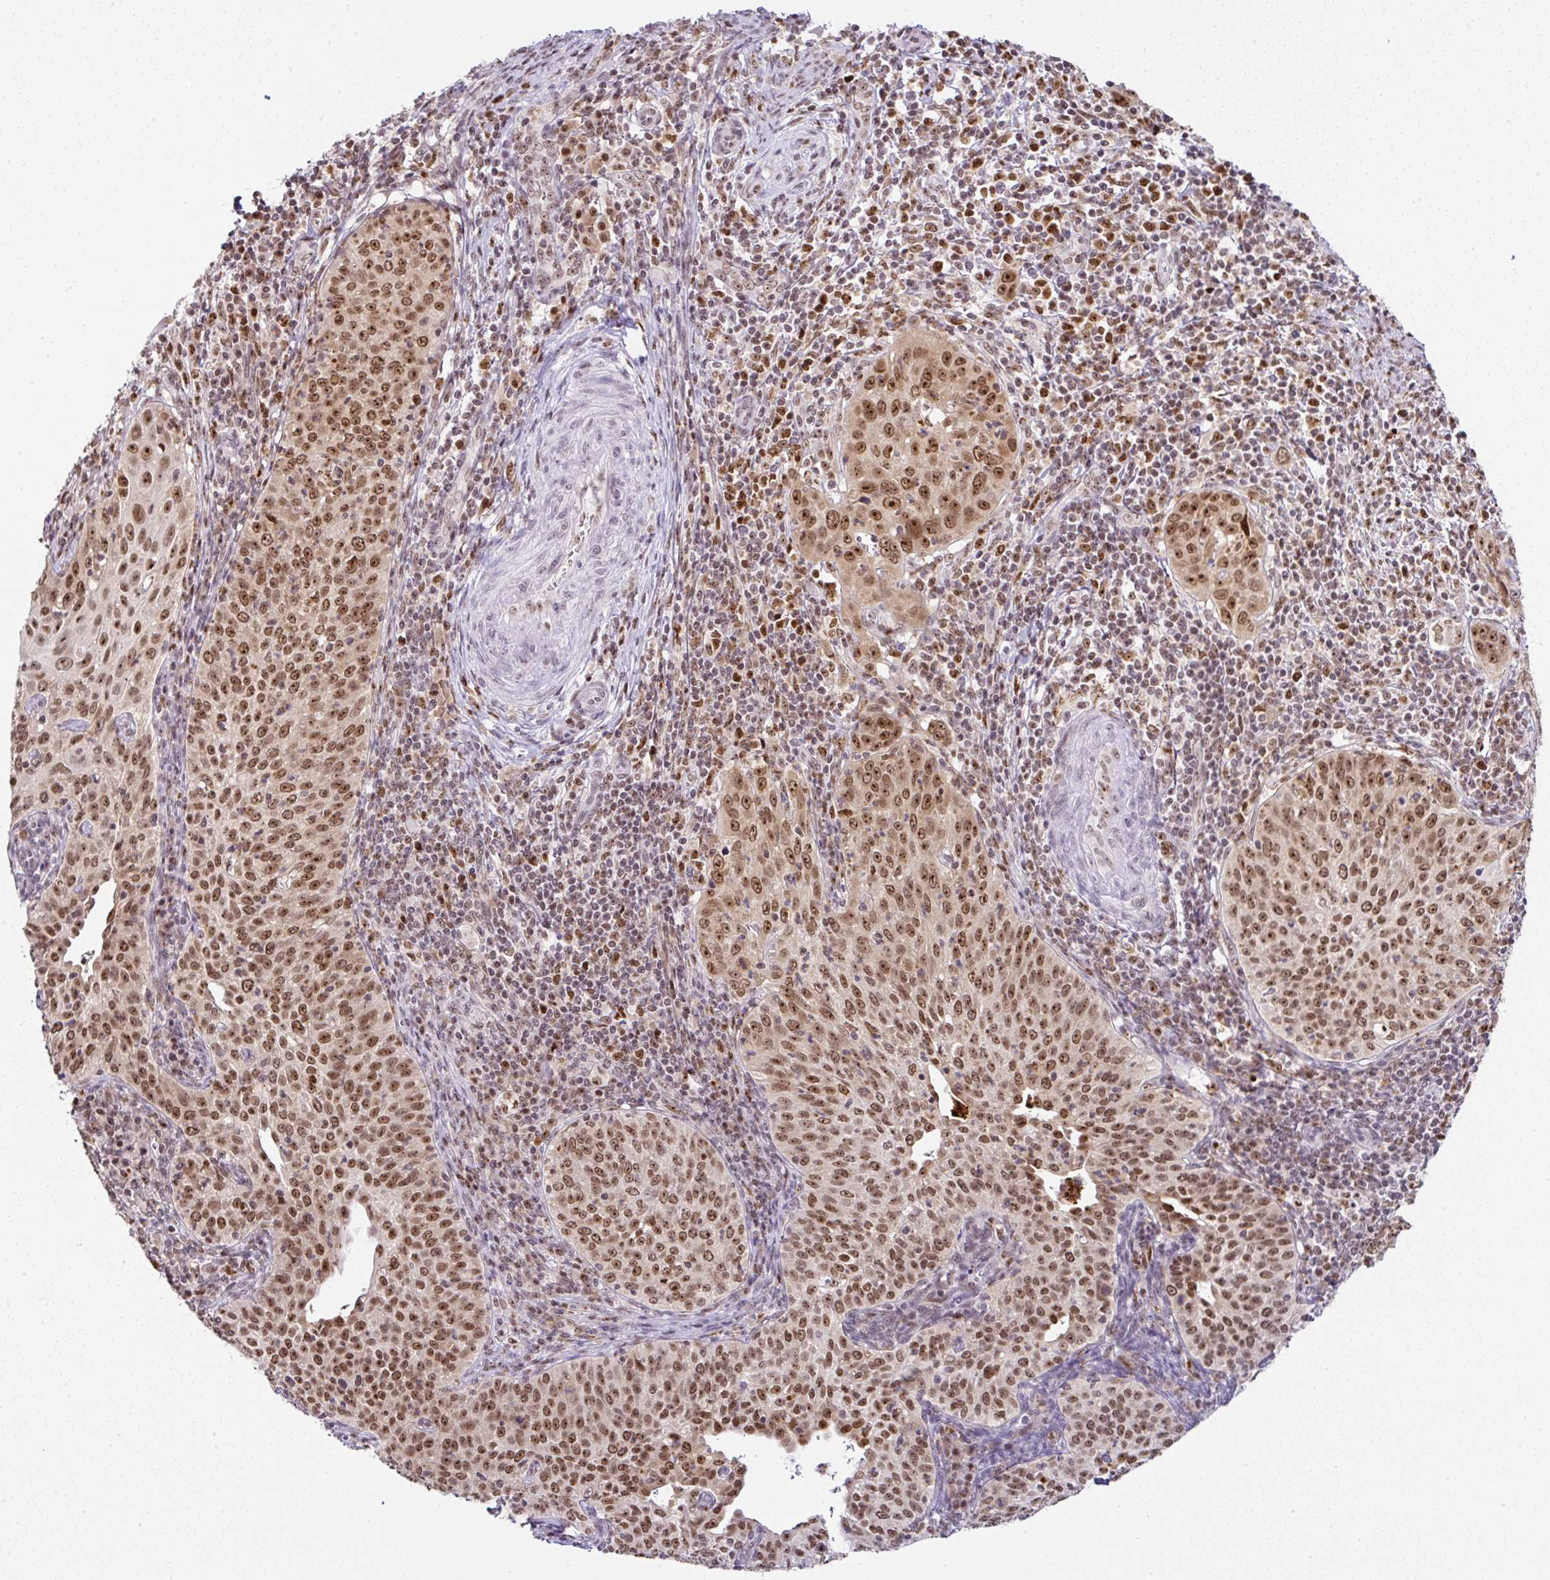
{"staining": {"intensity": "moderate", "quantity": ">75%", "location": "nuclear"}, "tissue": "cervical cancer", "cell_type": "Tumor cells", "image_type": "cancer", "snomed": [{"axis": "morphology", "description": "Squamous cell carcinoma, NOS"}, {"axis": "topography", "description": "Cervix"}], "caption": "A brown stain shows moderate nuclear staining of a protein in cervical cancer tumor cells.", "gene": "PTPN2", "patient": {"sex": "female", "age": 30}}